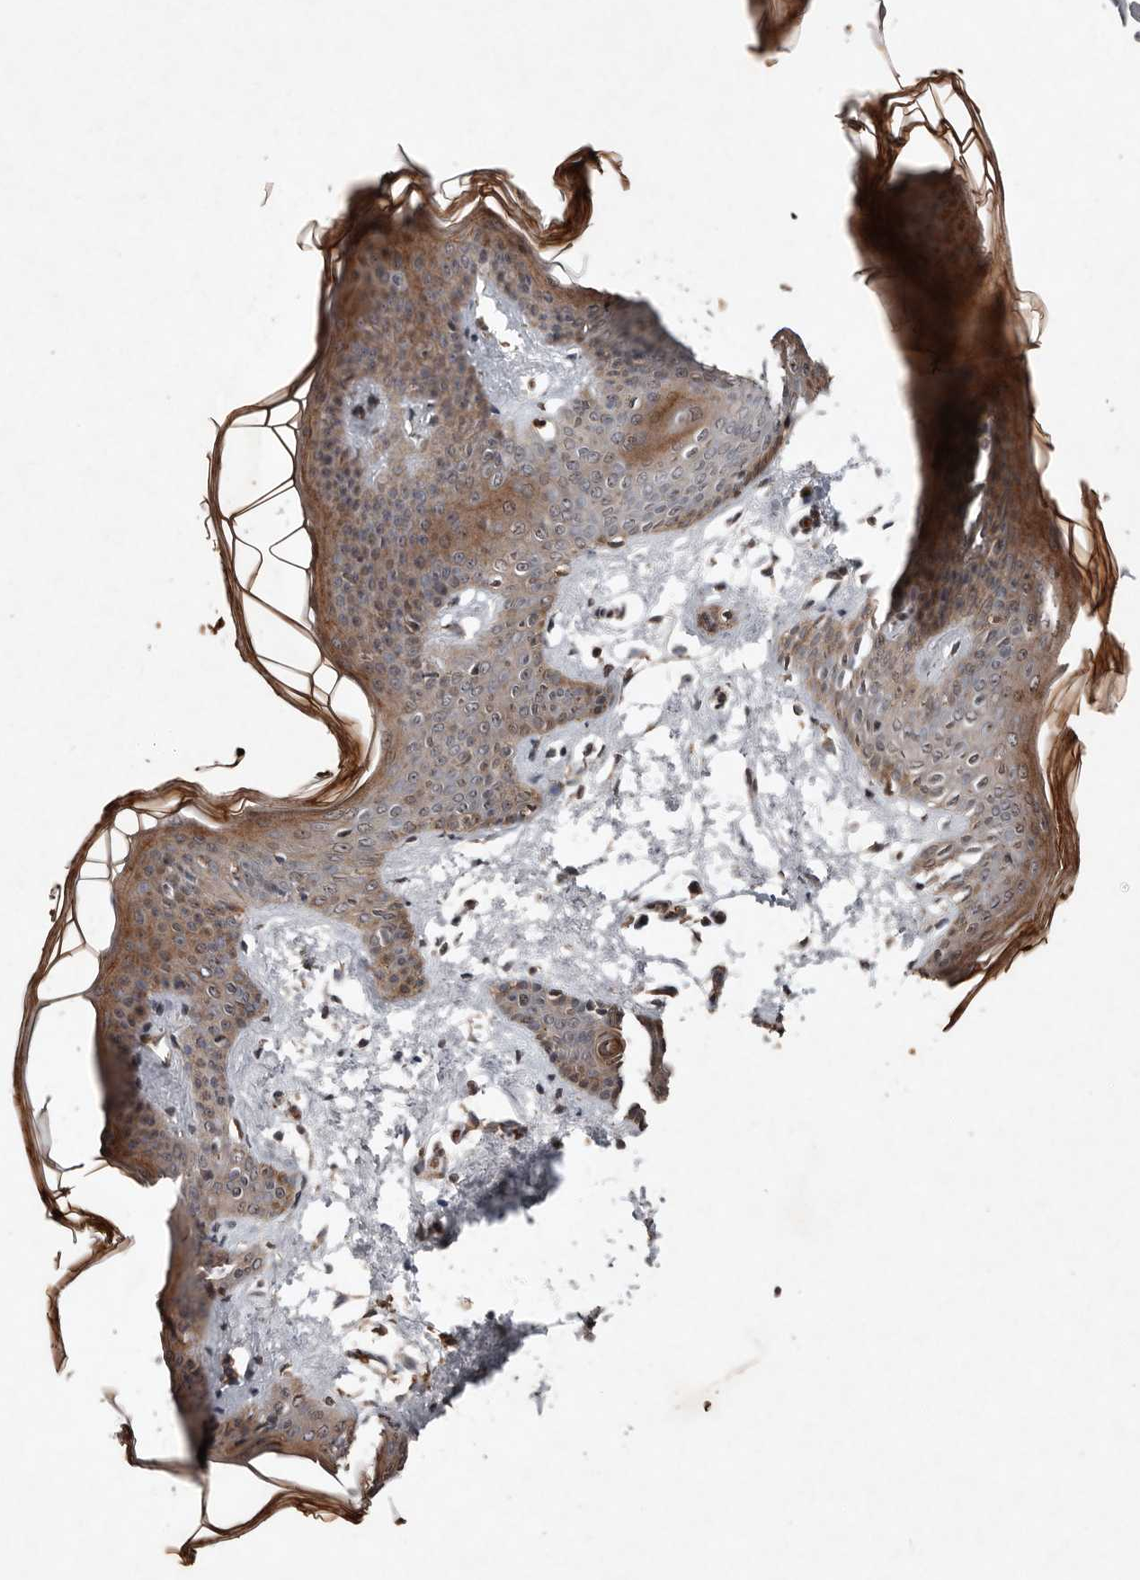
{"staining": {"intensity": "moderate", "quantity": ">75%", "location": "cytoplasmic/membranous,nuclear"}, "tissue": "skin", "cell_type": "Fibroblasts", "image_type": "normal", "snomed": [{"axis": "morphology", "description": "Normal tissue, NOS"}, {"axis": "topography", "description": "Skin"}], "caption": "This image displays immunohistochemistry (IHC) staining of benign skin, with medium moderate cytoplasmic/membranous,nuclear positivity in about >75% of fibroblasts.", "gene": "DIP2C", "patient": {"sex": "female", "age": 17}}